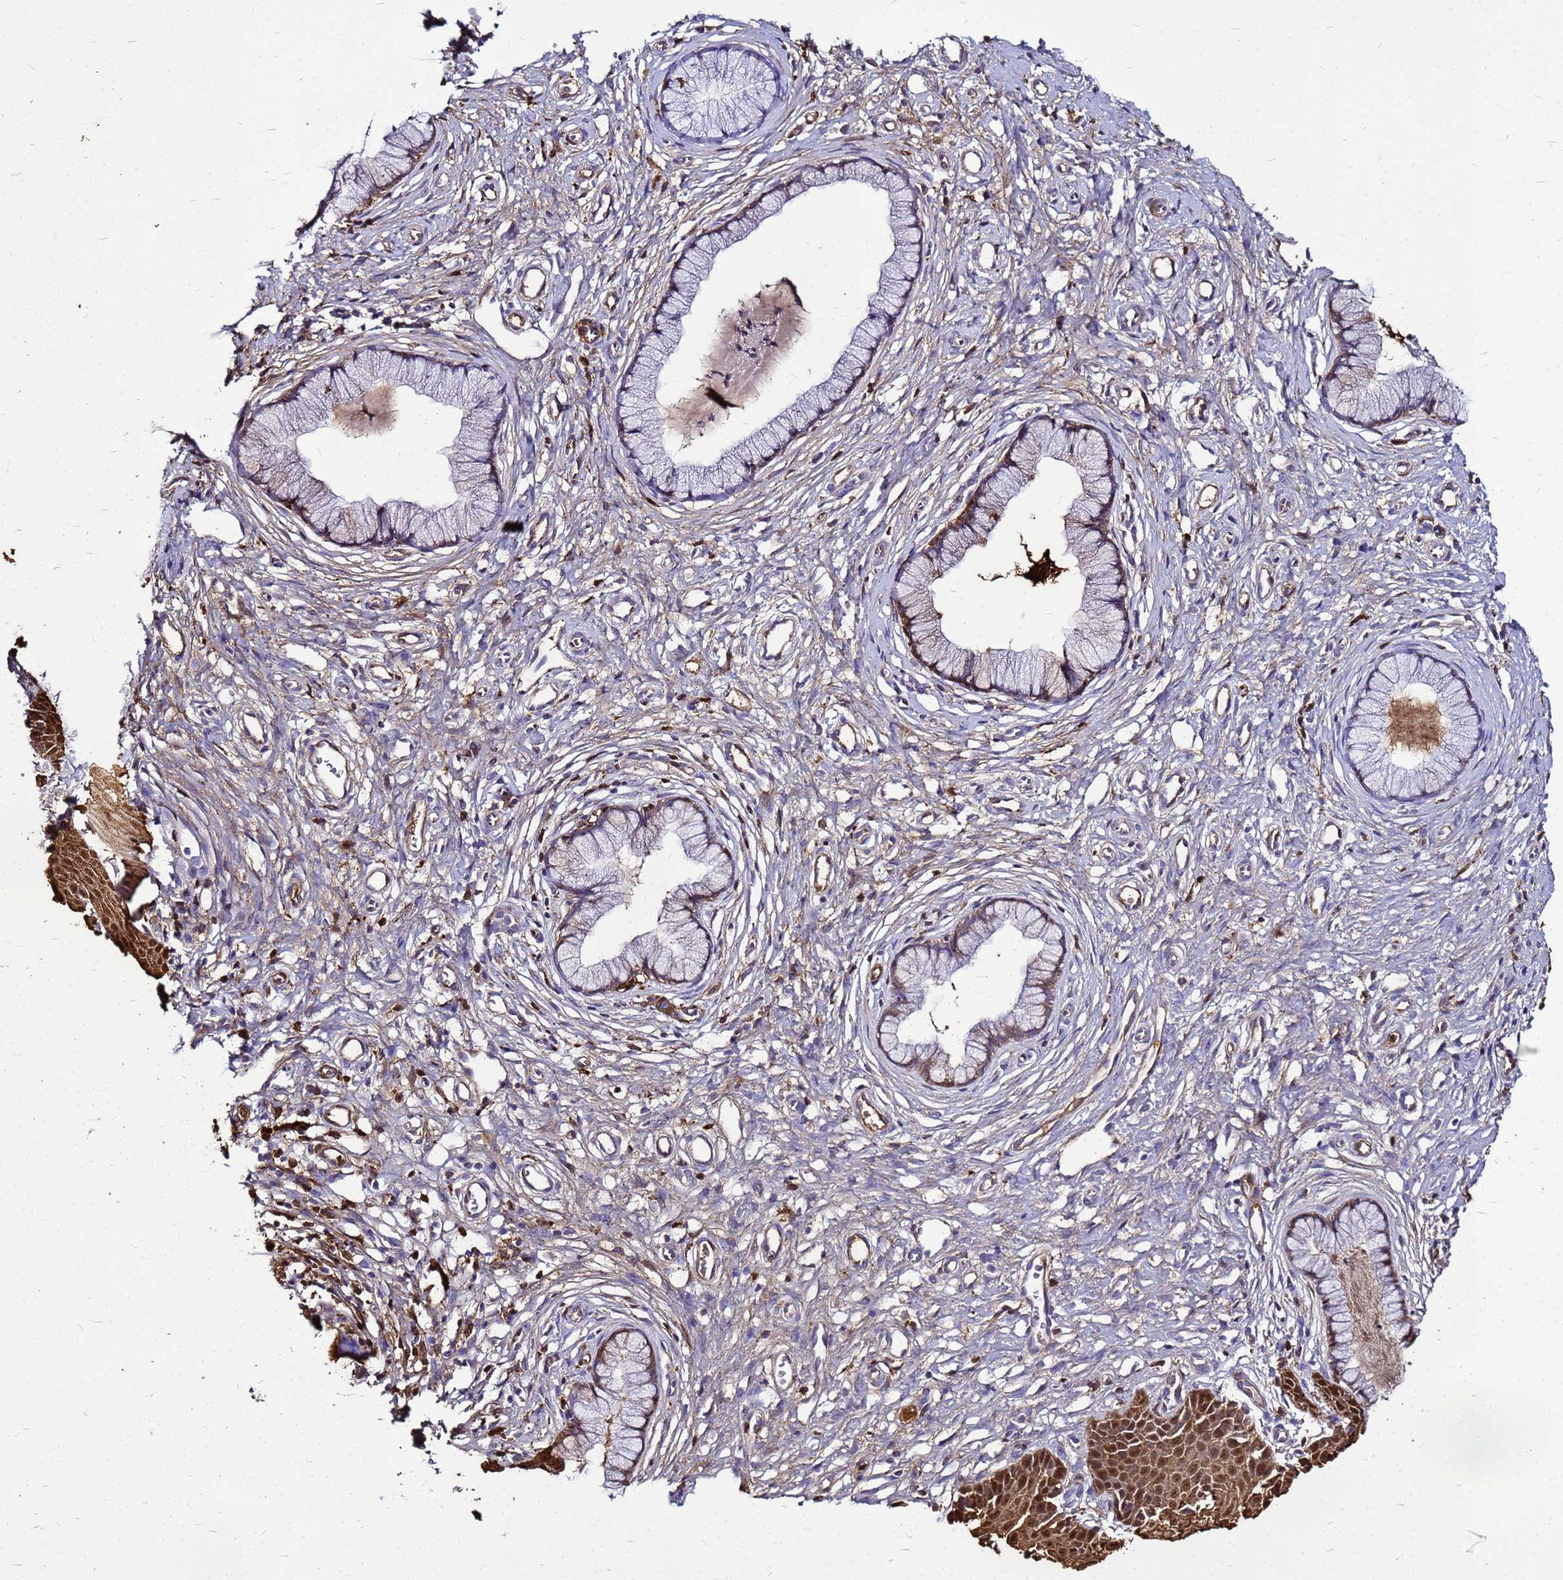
{"staining": {"intensity": "weak", "quantity": "<25%", "location": "cytoplasmic/membranous"}, "tissue": "cervix", "cell_type": "Glandular cells", "image_type": "normal", "snomed": [{"axis": "morphology", "description": "Normal tissue, NOS"}, {"axis": "topography", "description": "Cervix"}], "caption": "An immunohistochemistry histopathology image of unremarkable cervix is shown. There is no staining in glandular cells of cervix. The staining was performed using DAB (3,3'-diaminobenzidine) to visualize the protein expression in brown, while the nuclei were stained in blue with hematoxylin (Magnification: 20x).", "gene": "S100A2", "patient": {"sex": "female", "age": 36}}